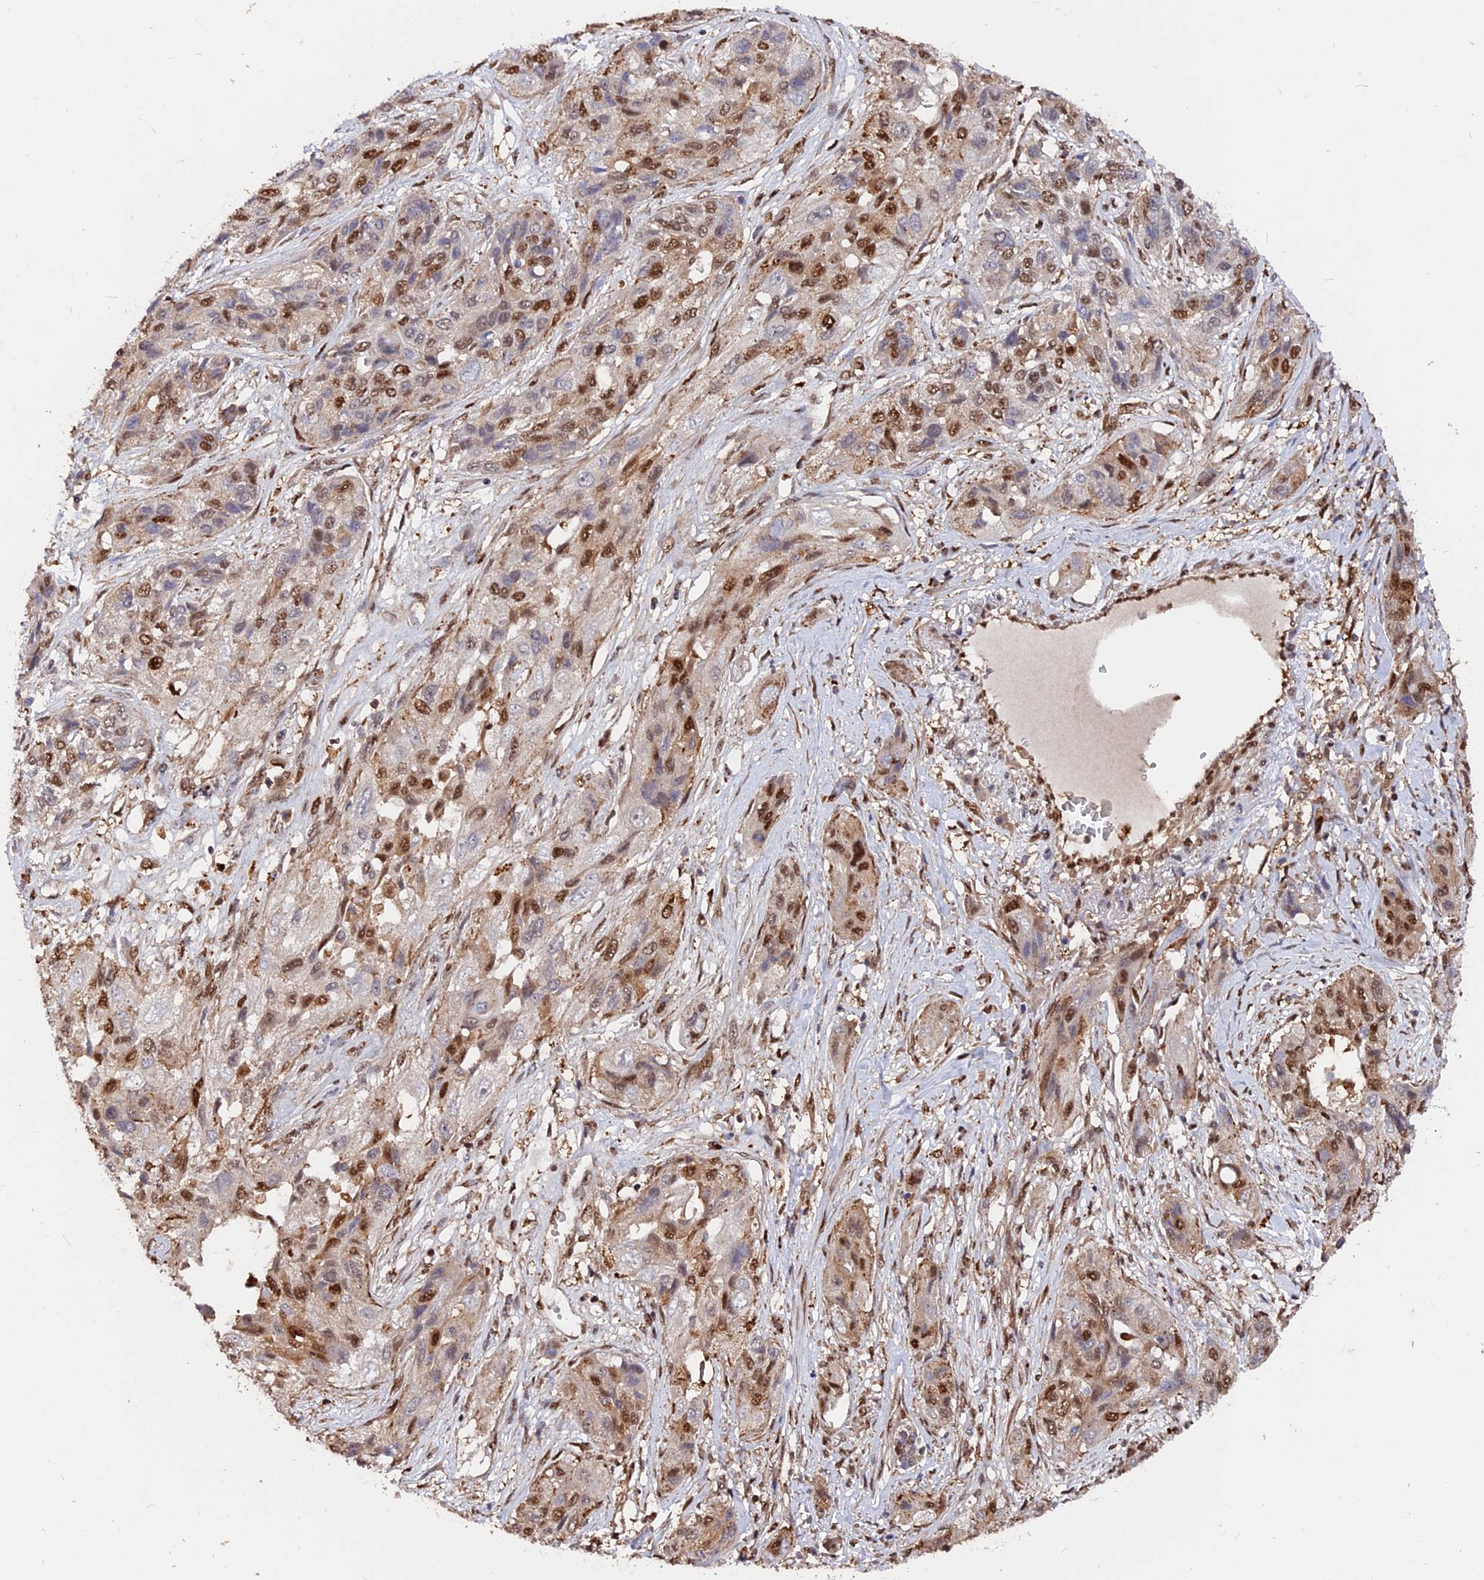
{"staining": {"intensity": "moderate", "quantity": "<25%", "location": "nuclear"}, "tissue": "lung cancer", "cell_type": "Tumor cells", "image_type": "cancer", "snomed": [{"axis": "morphology", "description": "Squamous cell carcinoma, NOS"}, {"axis": "topography", "description": "Lung"}], "caption": "Tumor cells show low levels of moderate nuclear expression in approximately <25% of cells in human lung cancer. The staining was performed using DAB (3,3'-diaminobenzidine) to visualize the protein expression in brown, while the nuclei were stained in blue with hematoxylin (Magnification: 20x).", "gene": "ADRM1", "patient": {"sex": "female", "age": 70}}